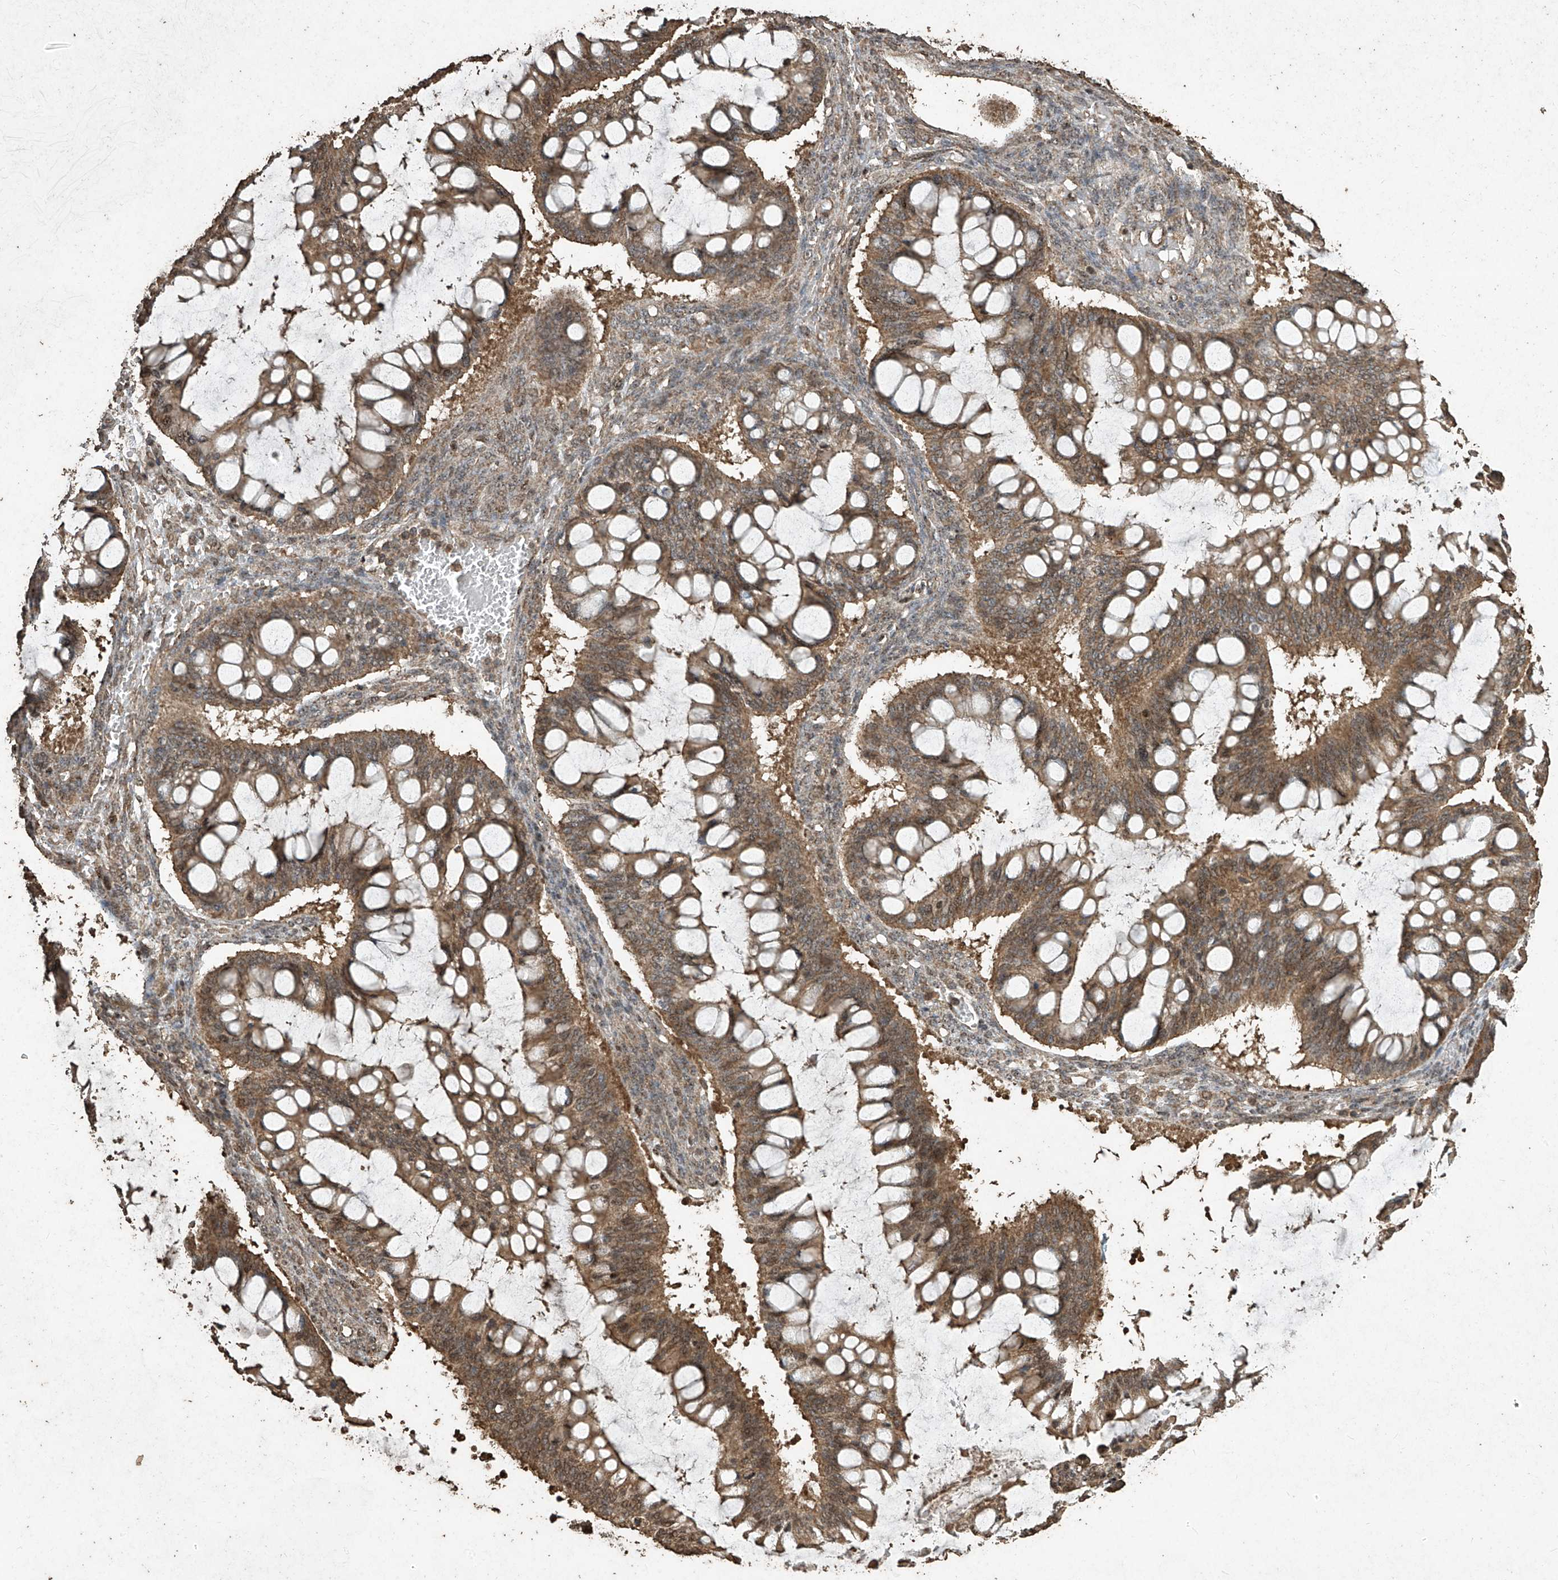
{"staining": {"intensity": "weak", "quantity": "25%-75%", "location": "cytoplasmic/membranous"}, "tissue": "ovarian cancer", "cell_type": "Tumor cells", "image_type": "cancer", "snomed": [{"axis": "morphology", "description": "Cystadenocarcinoma, mucinous, NOS"}, {"axis": "topography", "description": "Ovary"}], "caption": "Immunohistochemistry of human ovarian cancer exhibits low levels of weak cytoplasmic/membranous staining in approximately 25%-75% of tumor cells.", "gene": "ERBB3", "patient": {"sex": "female", "age": 73}}